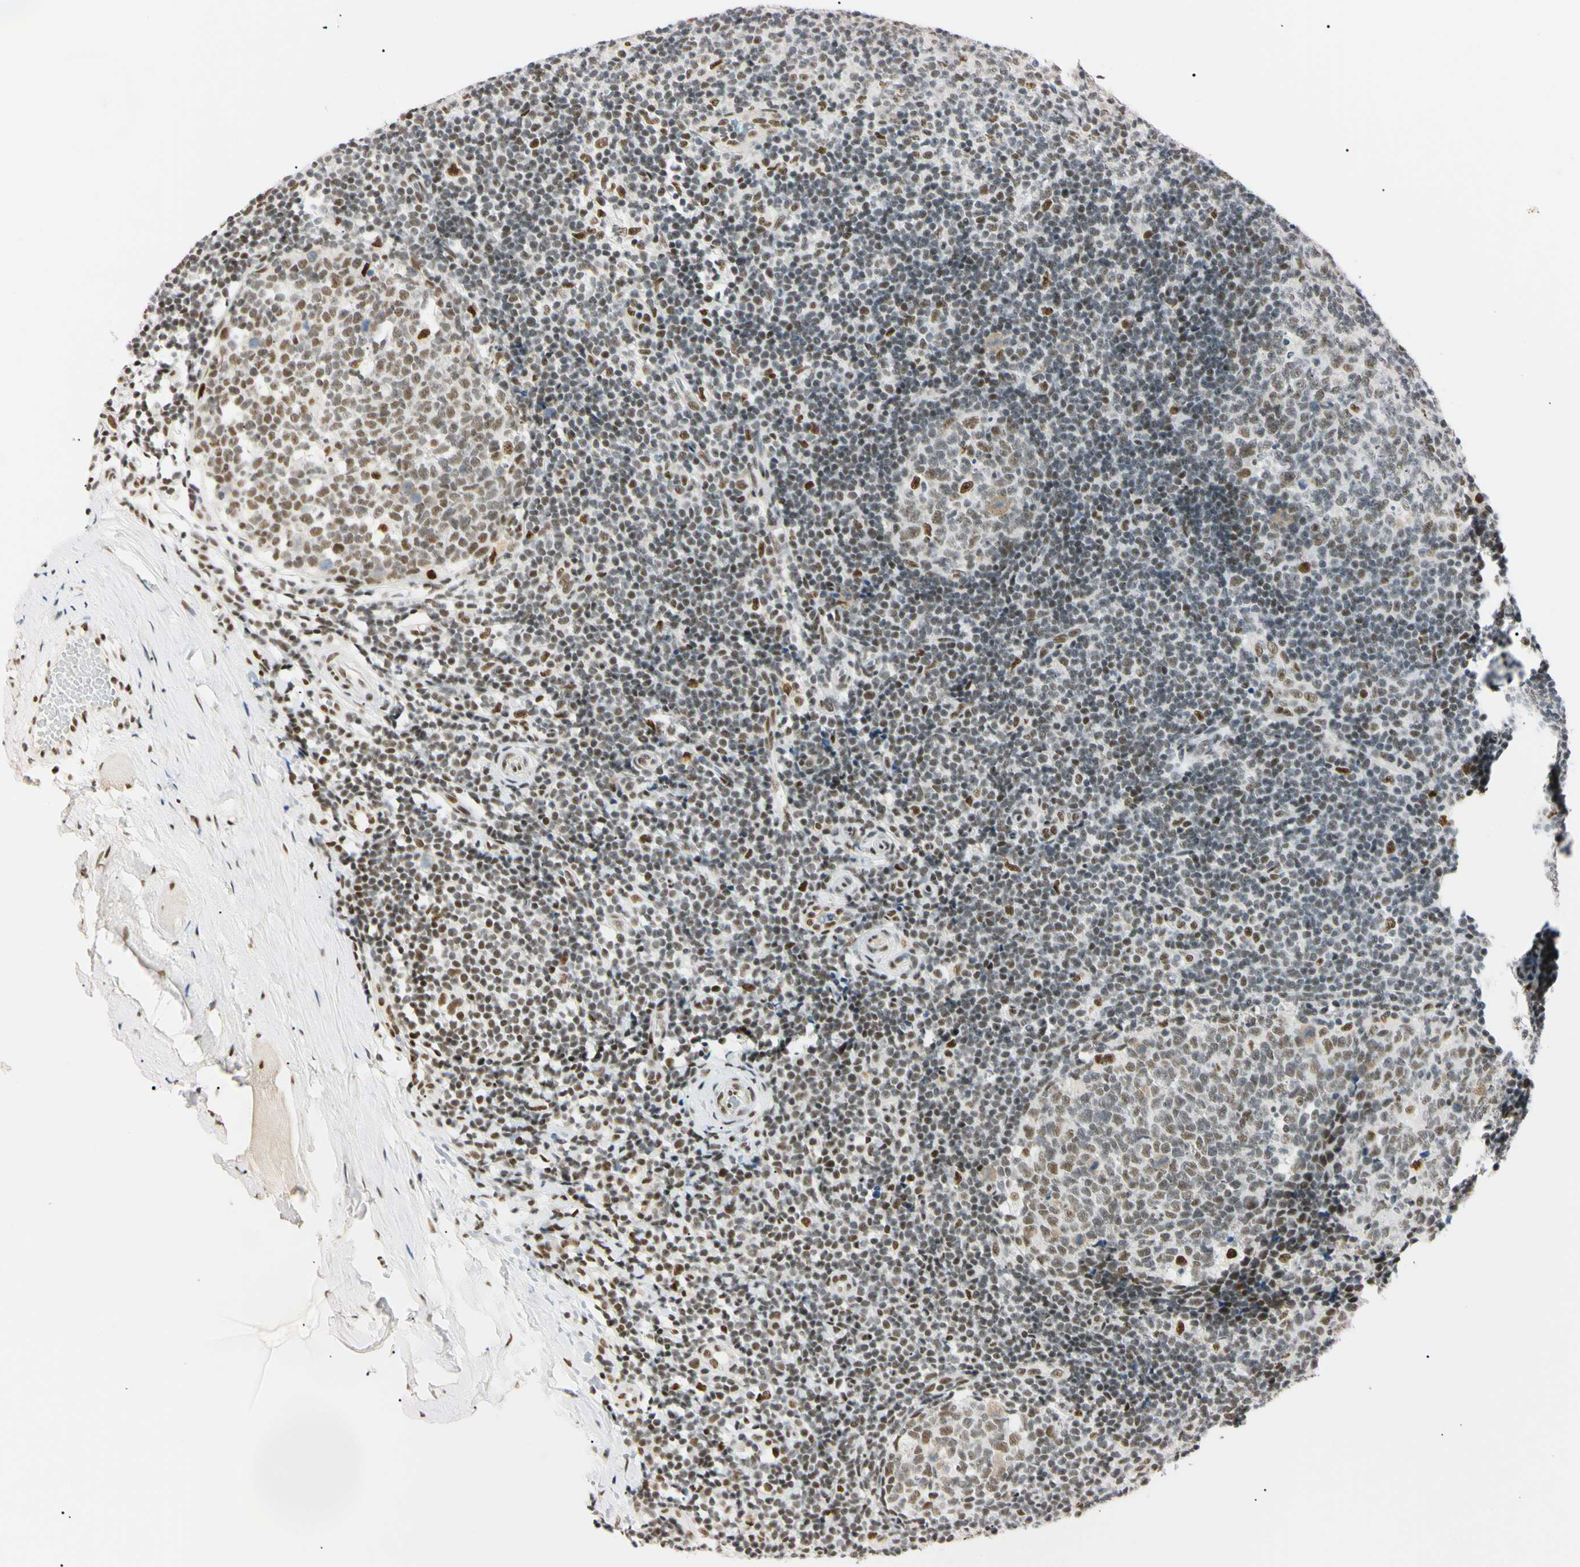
{"staining": {"intensity": "strong", "quantity": "<25%", "location": "nuclear"}, "tissue": "tonsil", "cell_type": "Germinal center cells", "image_type": "normal", "snomed": [{"axis": "morphology", "description": "Normal tissue, NOS"}, {"axis": "topography", "description": "Tonsil"}], "caption": "Immunohistochemistry (DAB (3,3'-diaminobenzidine)) staining of unremarkable human tonsil displays strong nuclear protein expression in about <25% of germinal center cells.", "gene": "ZNF134", "patient": {"sex": "female", "age": 19}}